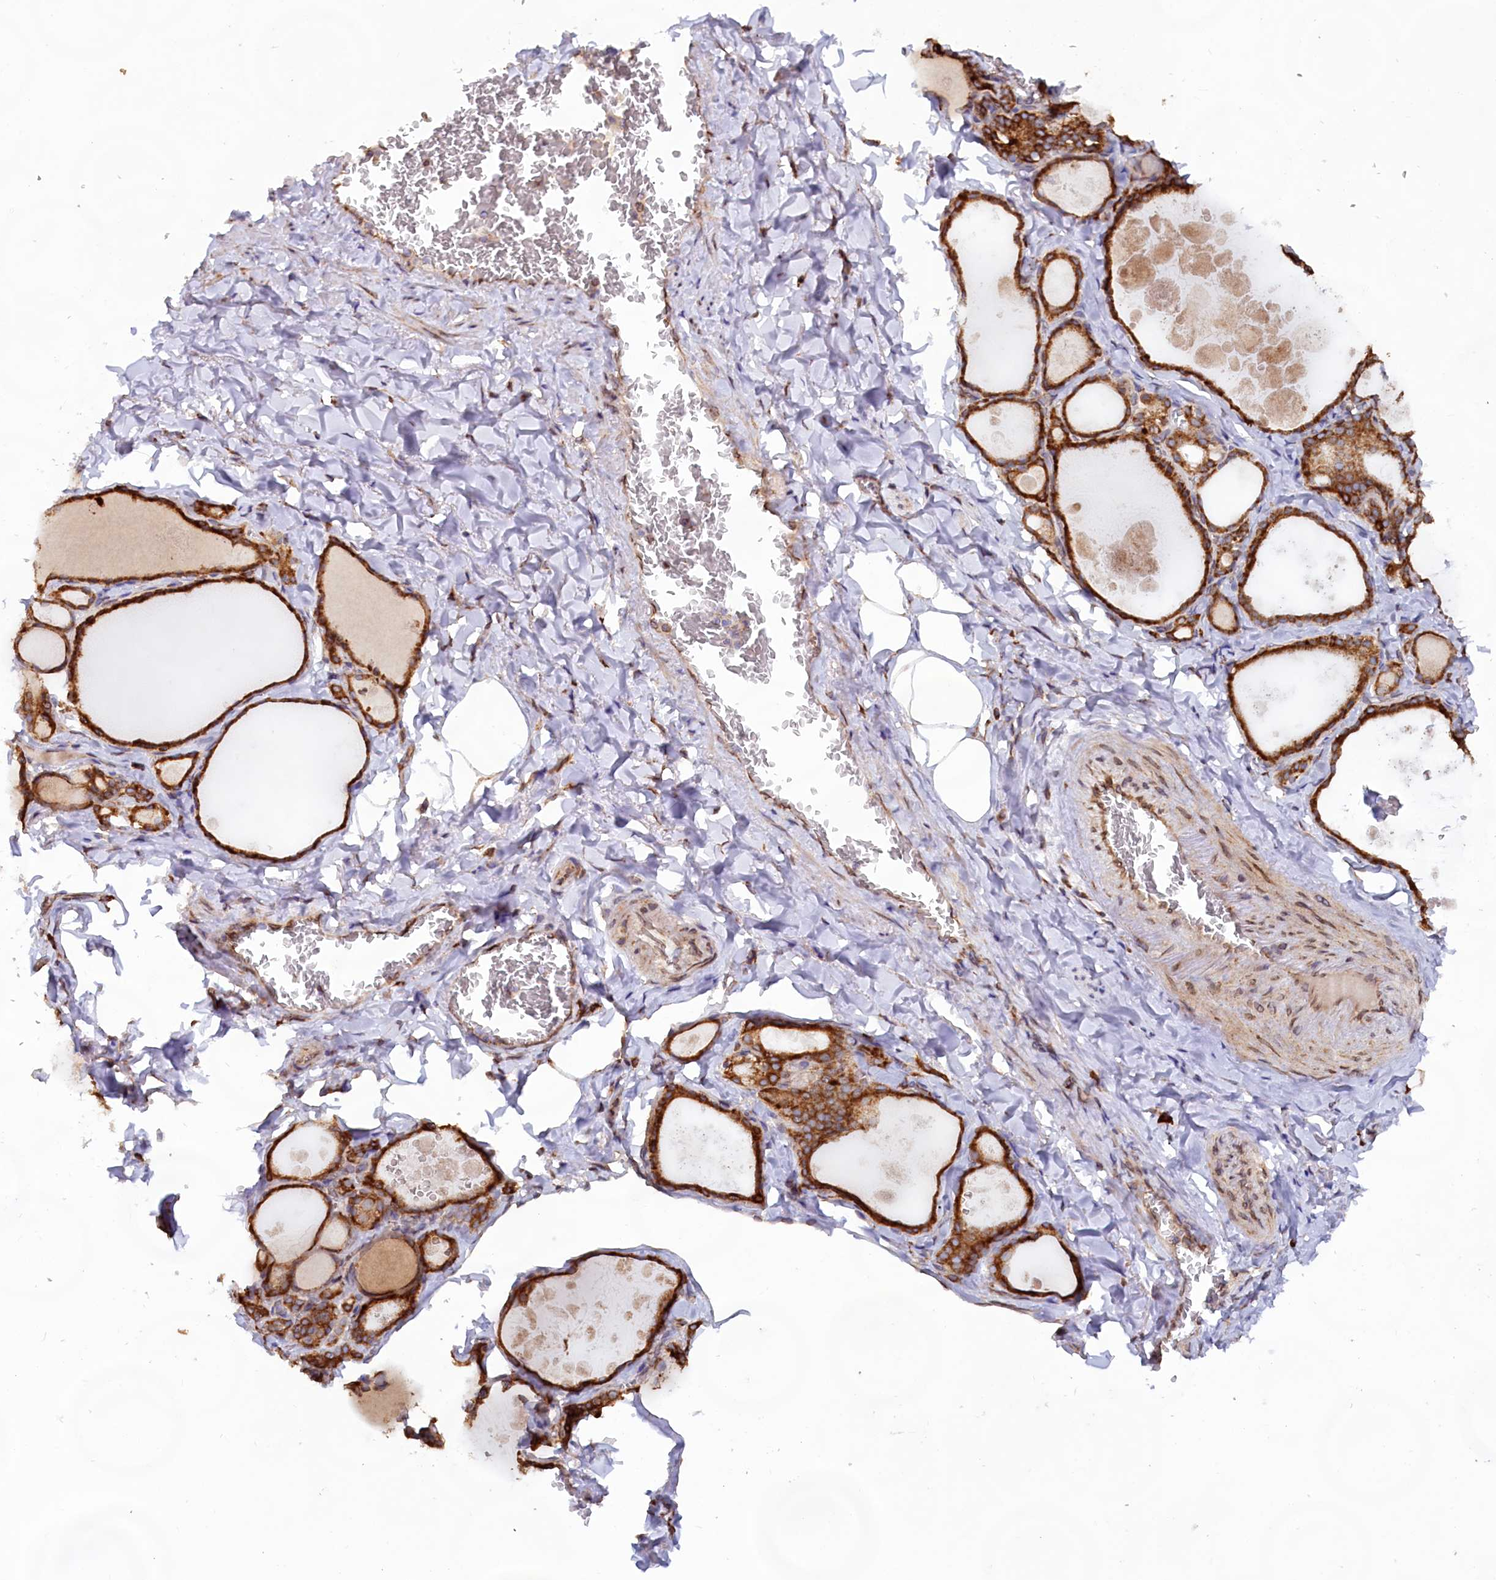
{"staining": {"intensity": "strong", "quantity": ">75%", "location": "cytoplasmic/membranous"}, "tissue": "thyroid gland", "cell_type": "Glandular cells", "image_type": "normal", "snomed": [{"axis": "morphology", "description": "Normal tissue, NOS"}, {"axis": "topography", "description": "Thyroid gland"}], "caption": "IHC histopathology image of normal thyroid gland stained for a protein (brown), which shows high levels of strong cytoplasmic/membranous positivity in approximately >75% of glandular cells.", "gene": "TBC1D19", "patient": {"sex": "male", "age": 56}}